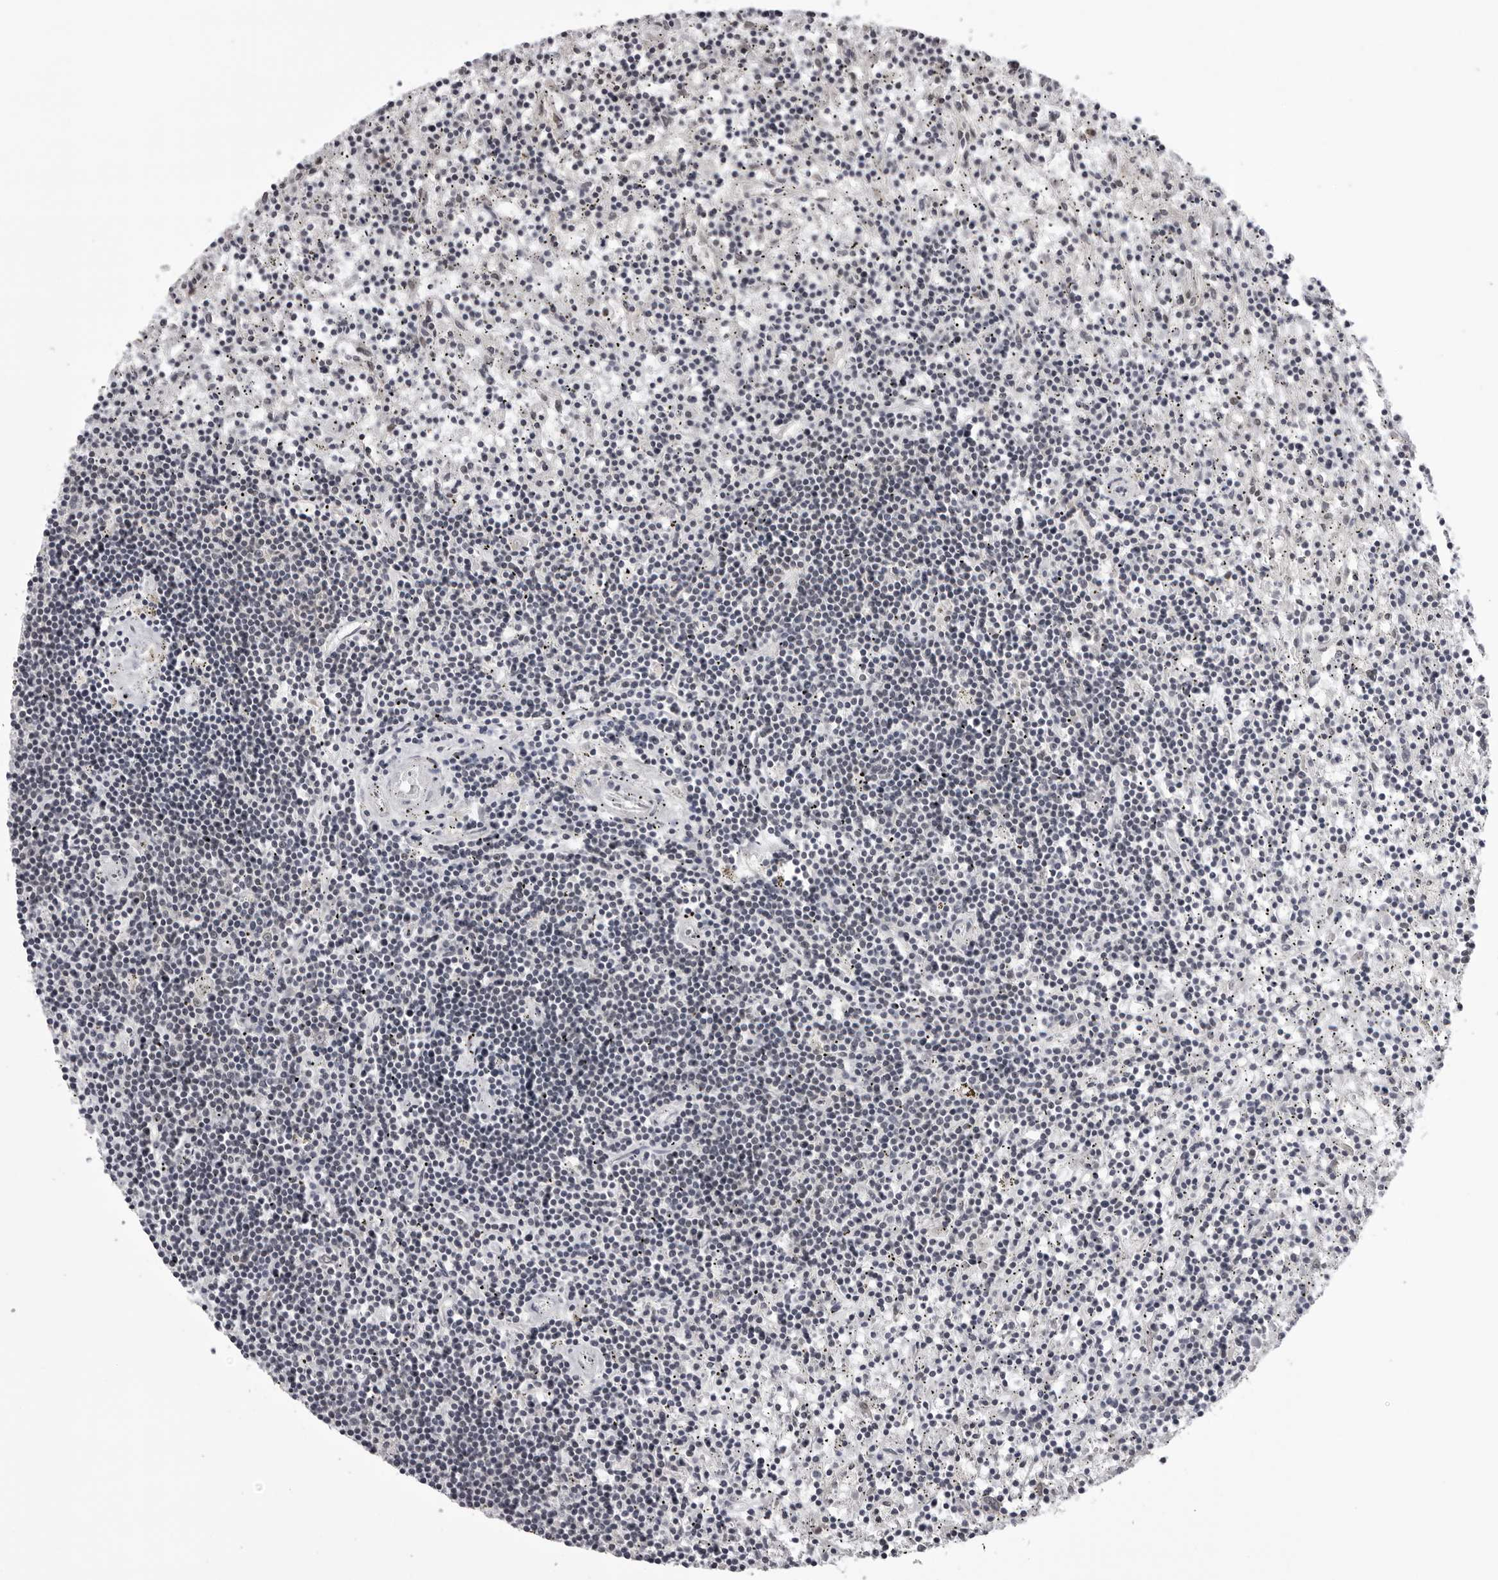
{"staining": {"intensity": "negative", "quantity": "none", "location": "none"}, "tissue": "lymphoma", "cell_type": "Tumor cells", "image_type": "cancer", "snomed": [{"axis": "morphology", "description": "Malignant lymphoma, non-Hodgkin's type, Low grade"}, {"axis": "topography", "description": "Spleen"}], "caption": "Immunohistochemical staining of human malignant lymphoma, non-Hodgkin's type (low-grade) shows no significant positivity in tumor cells.", "gene": "HEXIM2", "patient": {"sex": "male", "age": 76}}